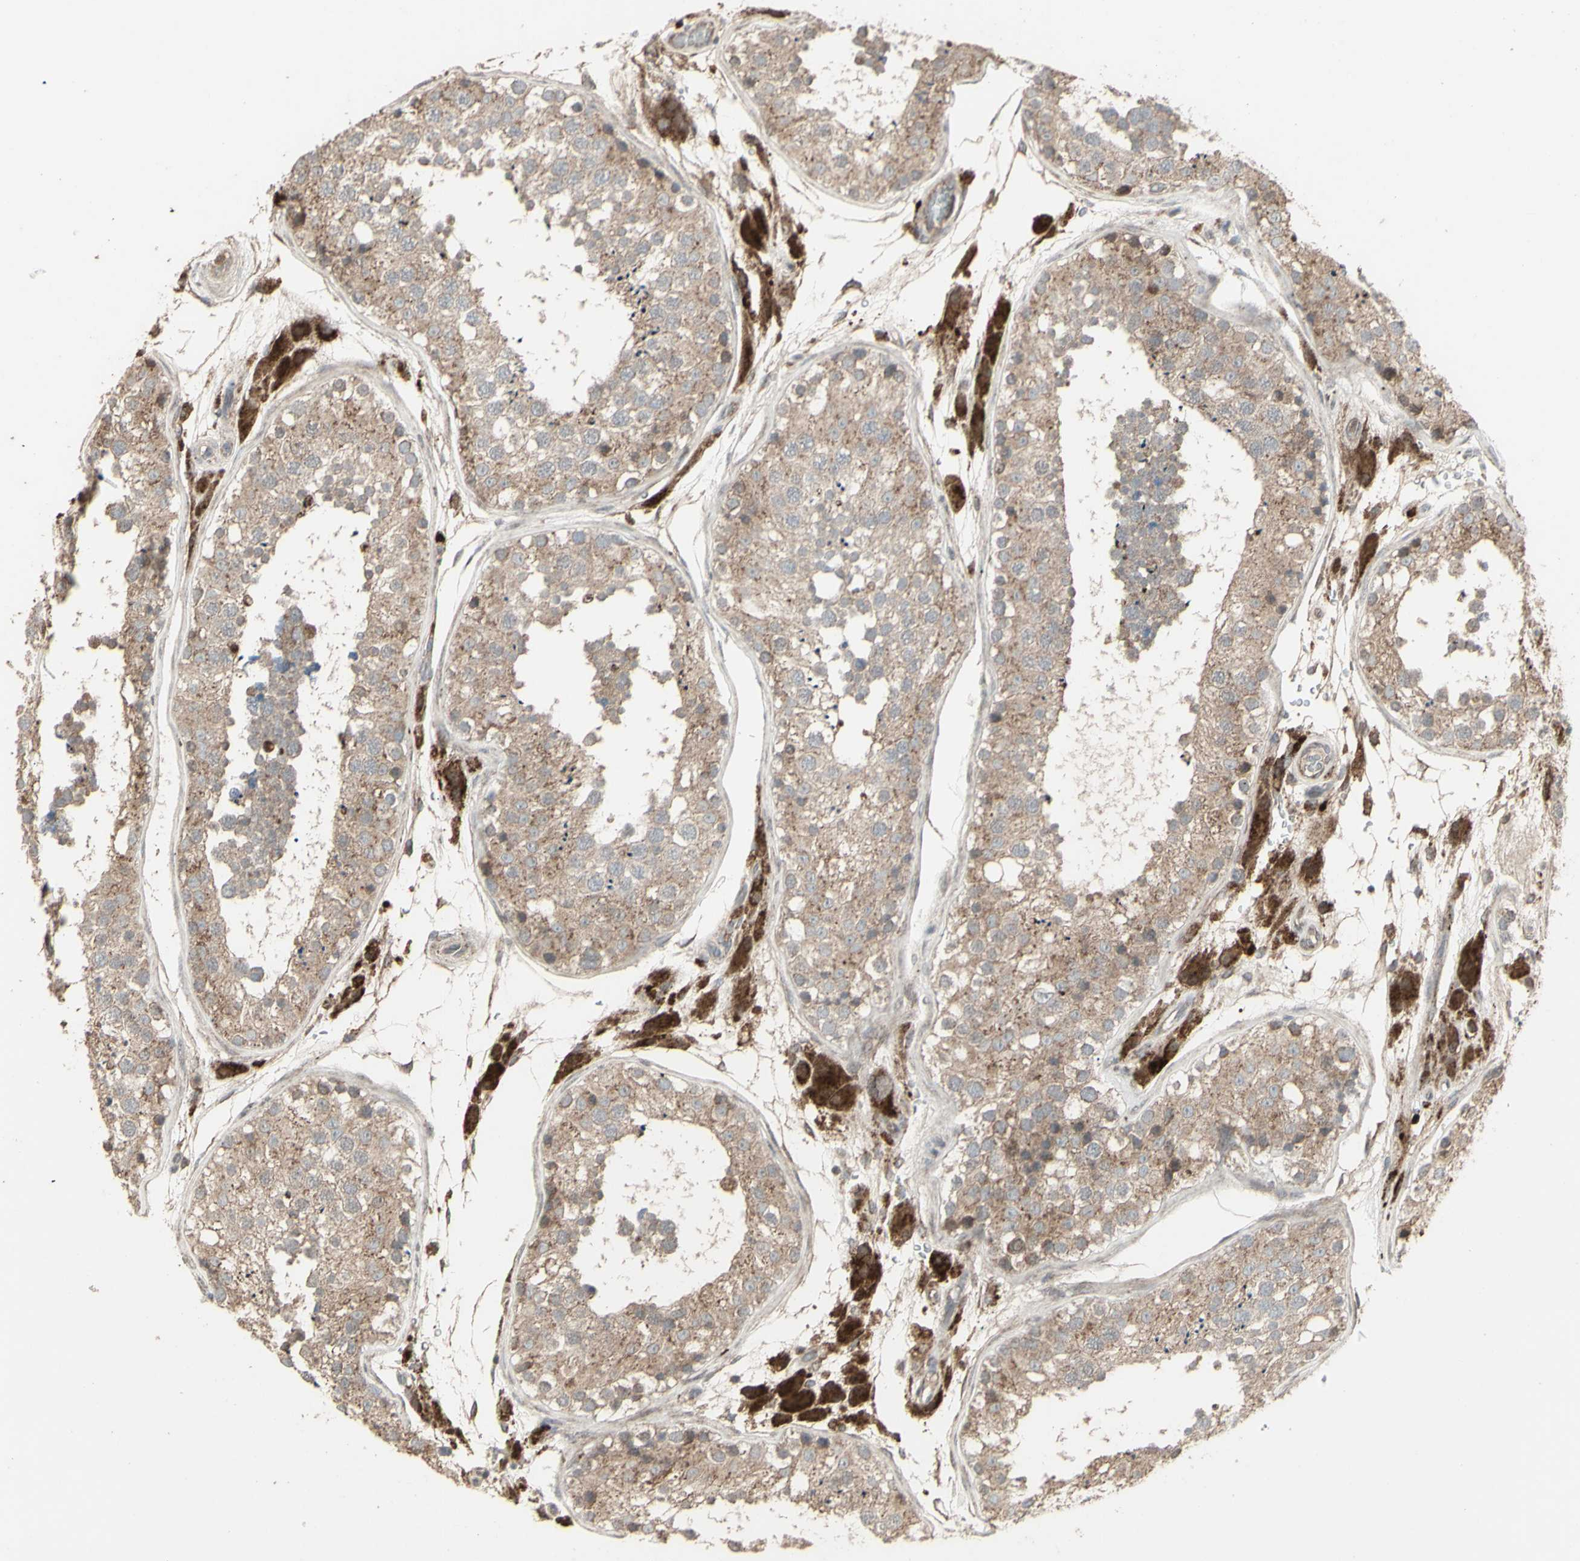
{"staining": {"intensity": "moderate", "quantity": ">75%", "location": "cytoplasmic/membranous"}, "tissue": "testis", "cell_type": "Cells in seminiferous ducts", "image_type": "normal", "snomed": [{"axis": "morphology", "description": "Normal tissue, NOS"}, {"axis": "topography", "description": "Testis"}], "caption": "Brown immunohistochemical staining in unremarkable human testis reveals moderate cytoplasmic/membranous positivity in approximately >75% of cells in seminiferous ducts.", "gene": "RNASEL", "patient": {"sex": "male", "age": 26}}